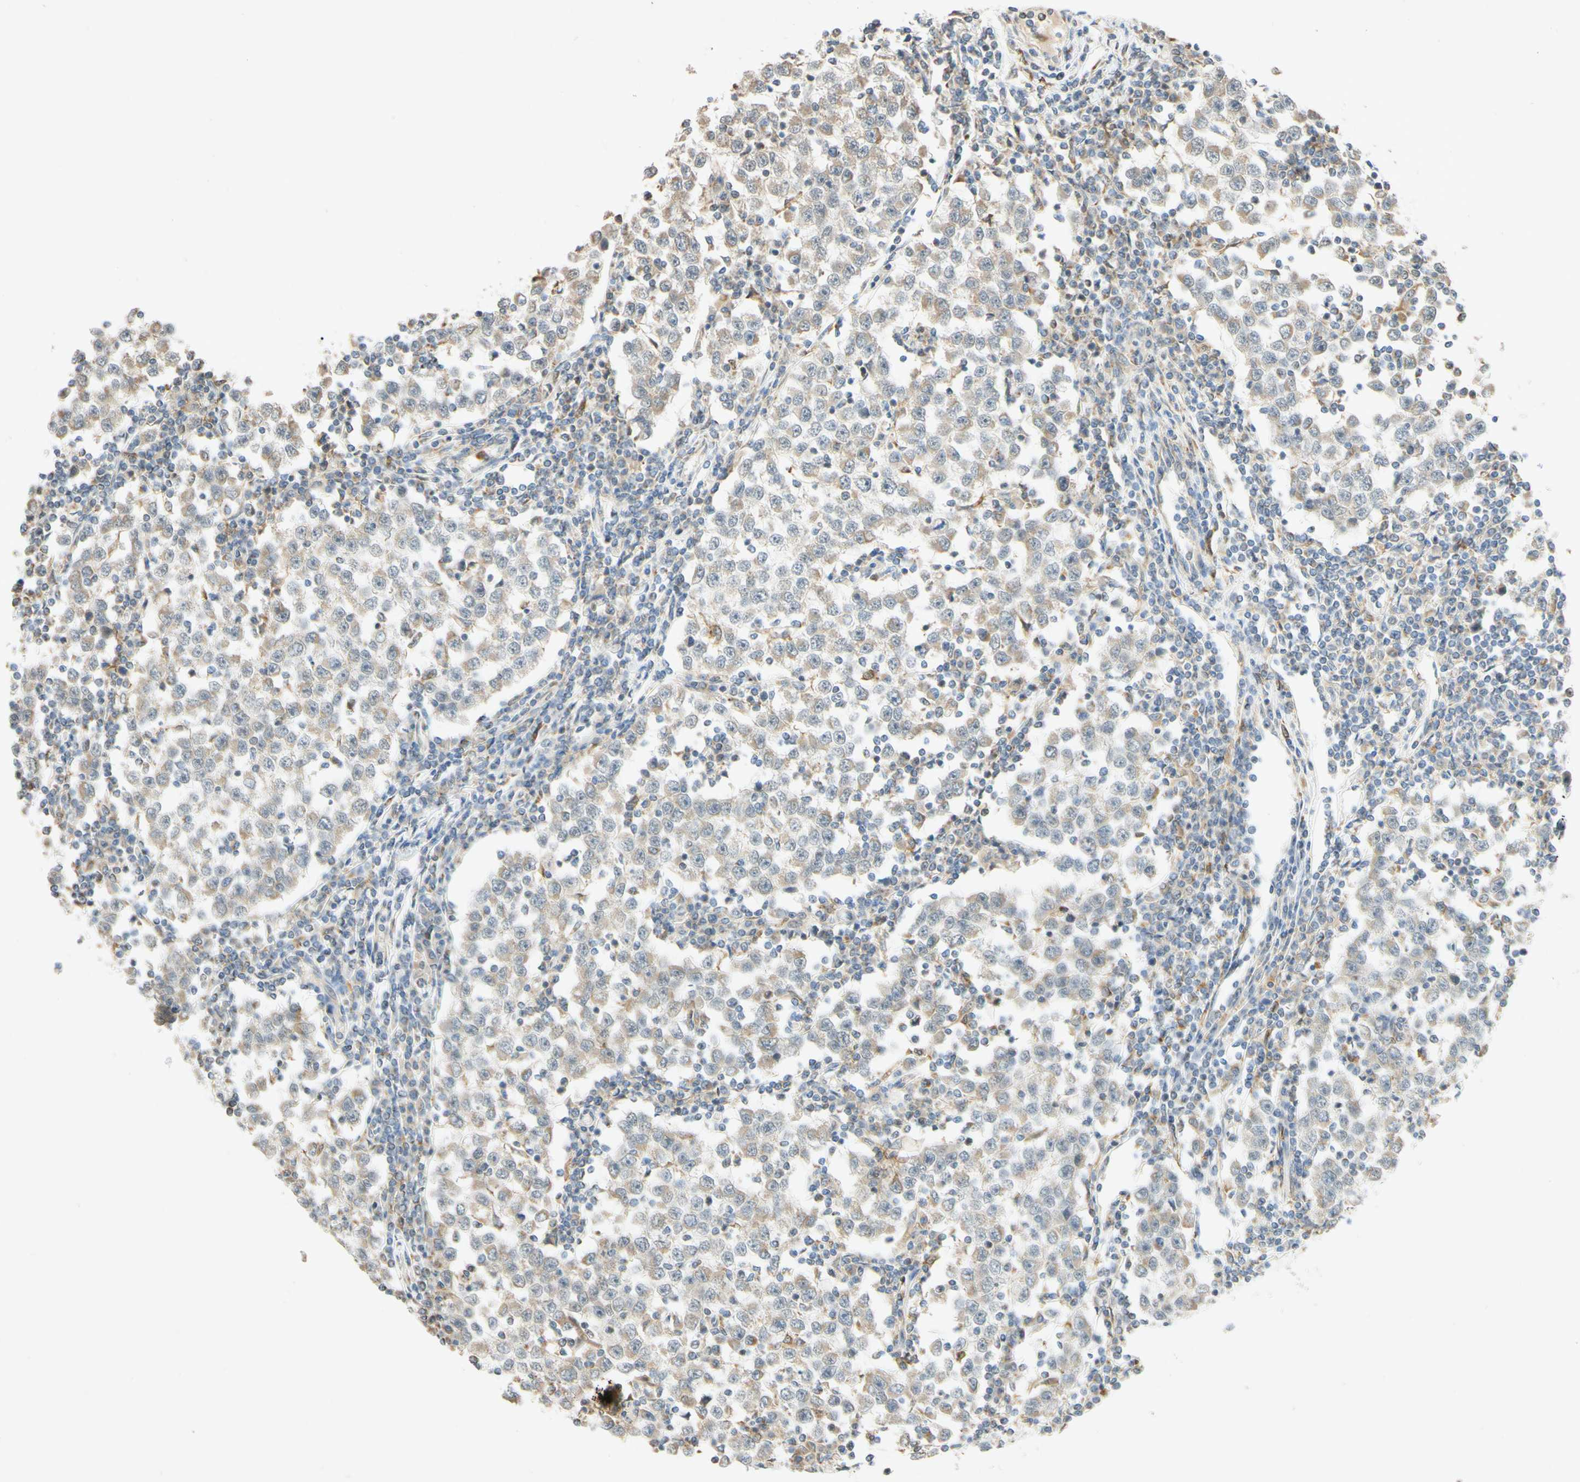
{"staining": {"intensity": "weak", "quantity": ">75%", "location": "cytoplasmic/membranous"}, "tissue": "testis cancer", "cell_type": "Tumor cells", "image_type": "cancer", "snomed": [{"axis": "morphology", "description": "Seminoma, NOS"}, {"axis": "topography", "description": "Testis"}], "caption": "This image displays testis cancer stained with immunohistochemistry to label a protein in brown. The cytoplasmic/membranous of tumor cells show weak positivity for the protein. Nuclei are counter-stained blue.", "gene": "GATA1", "patient": {"sex": "male", "age": 65}}